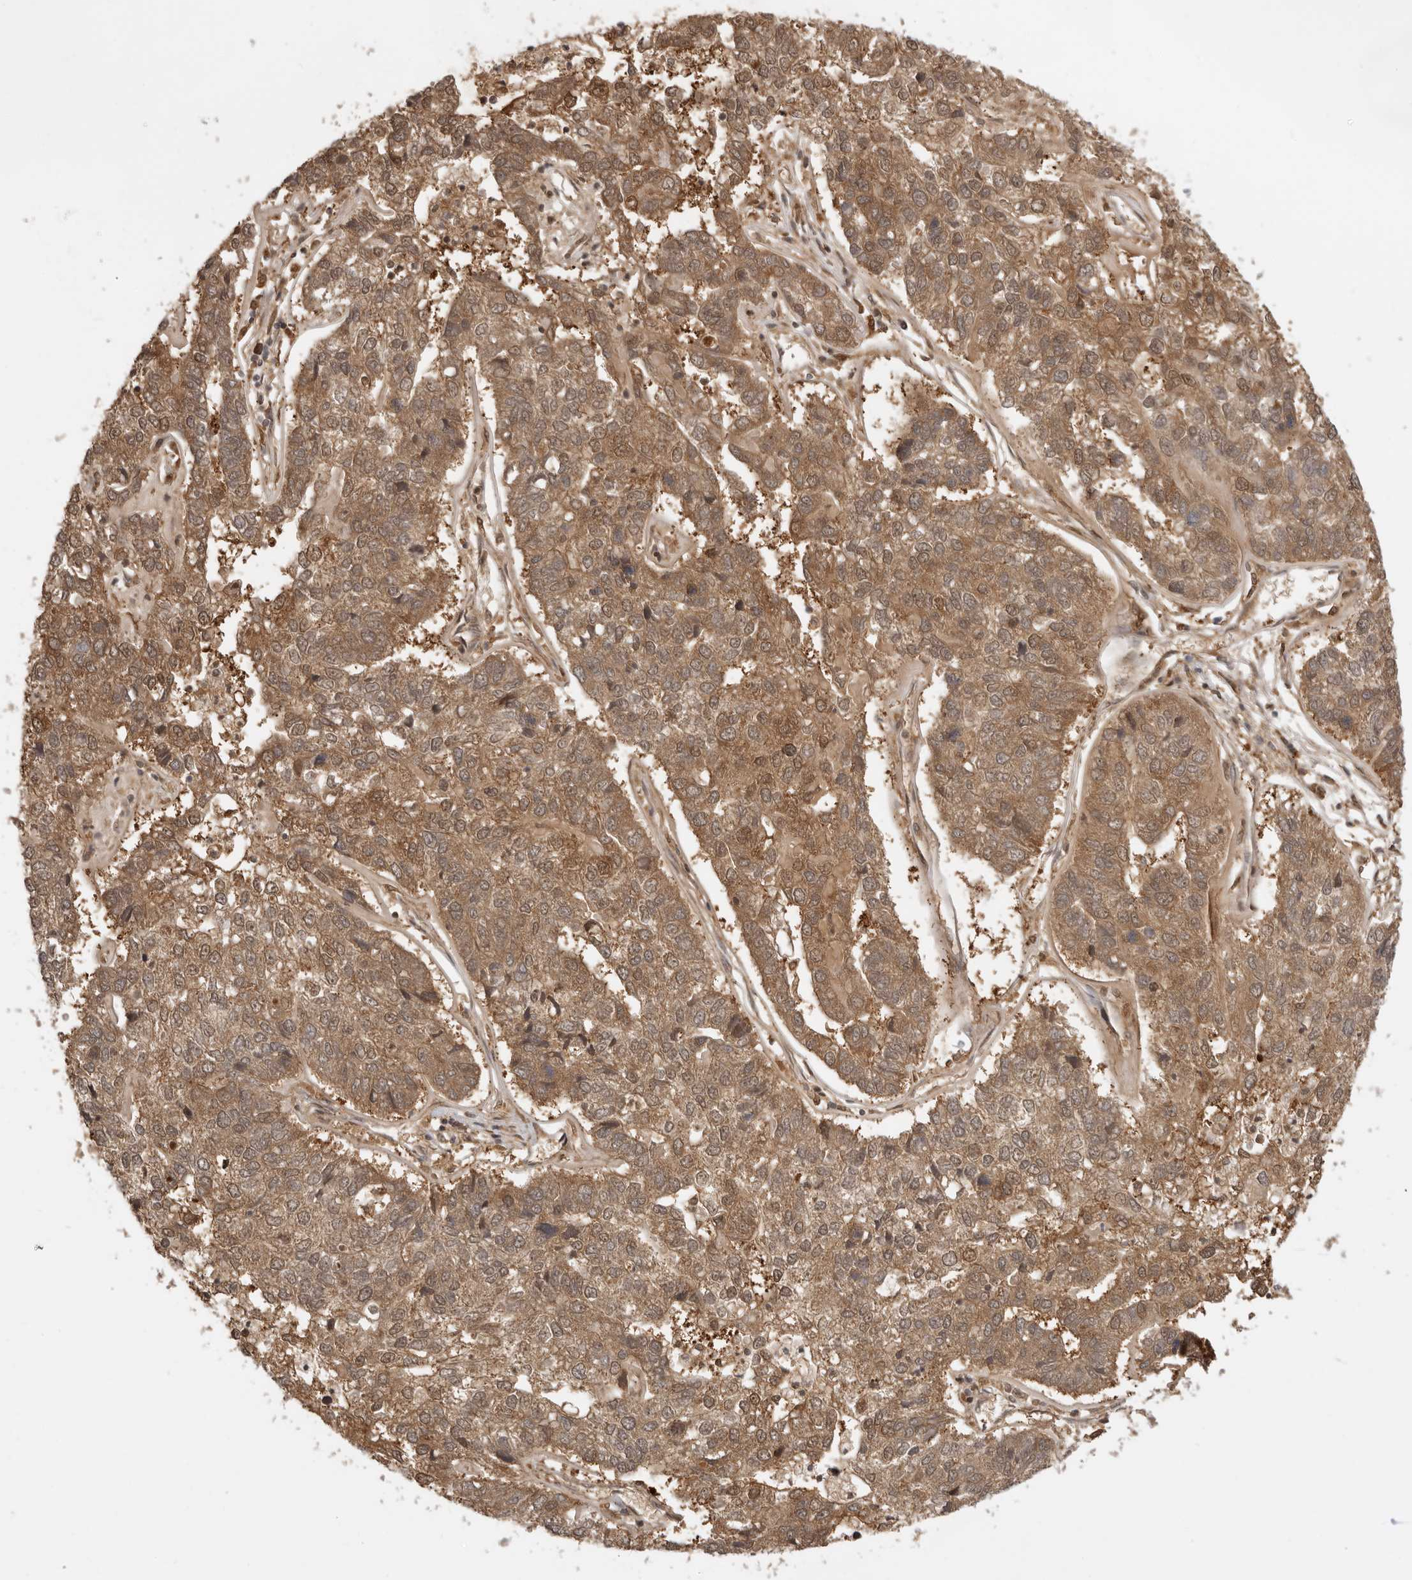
{"staining": {"intensity": "moderate", "quantity": ">75%", "location": "cytoplasmic/membranous"}, "tissue": "pancreatic cancer", "cell_type": "Tumor cells", "image_type": "cancer", "snomed": [{"axis": "morphology", "description": "Adenocarcinoma, NOS"}, {"axis": "topography", "description": "Pancreas"}], "caption": "Tumor cells display moderate cytoplasmic/membranous expression in approximately >75% of cells in adenocarcinoma (pancreatic).", "gene": "ADPRS", "patient": {"sex": "female", "age": 61}}